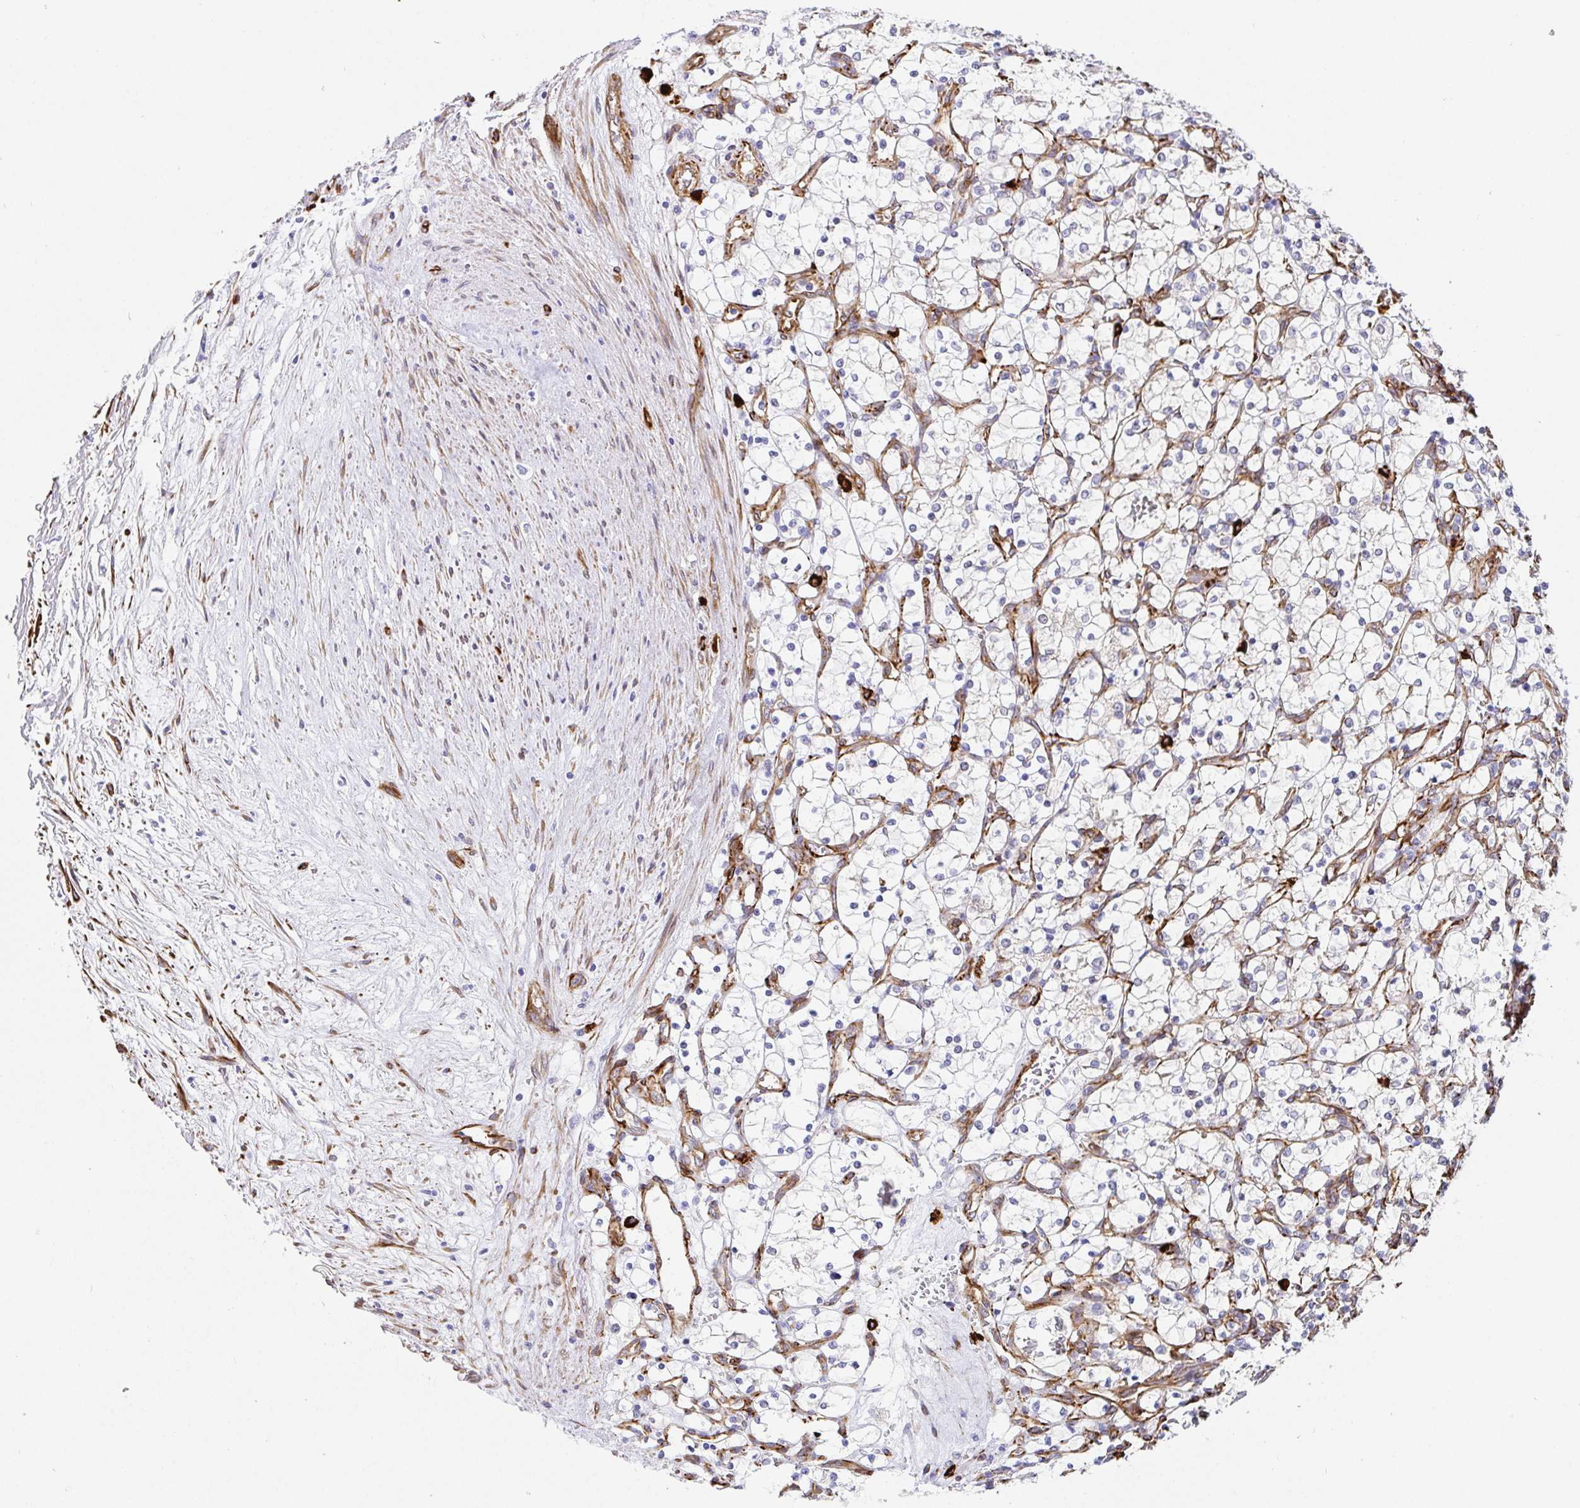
{"staining": {"intensity": "negative", "quantity": "none", "location": "none"}, "tissue": "renal cancer", "cell_type": "Tumor cells", "image_type": "cancer", "snomed": [{"axis": "morphology", "description": "Adenocarcinoma, NOS"}, {"axis": "topography", "description": "Kidney"}], "caption": "Immunohistochemistry (IHC) micrograph of human renal cancer stained for a protein (brown), which demonstrates no staining in tumor cells.", "gene": "DOCK1", "patient": {"sex": "female", "age": 69}}